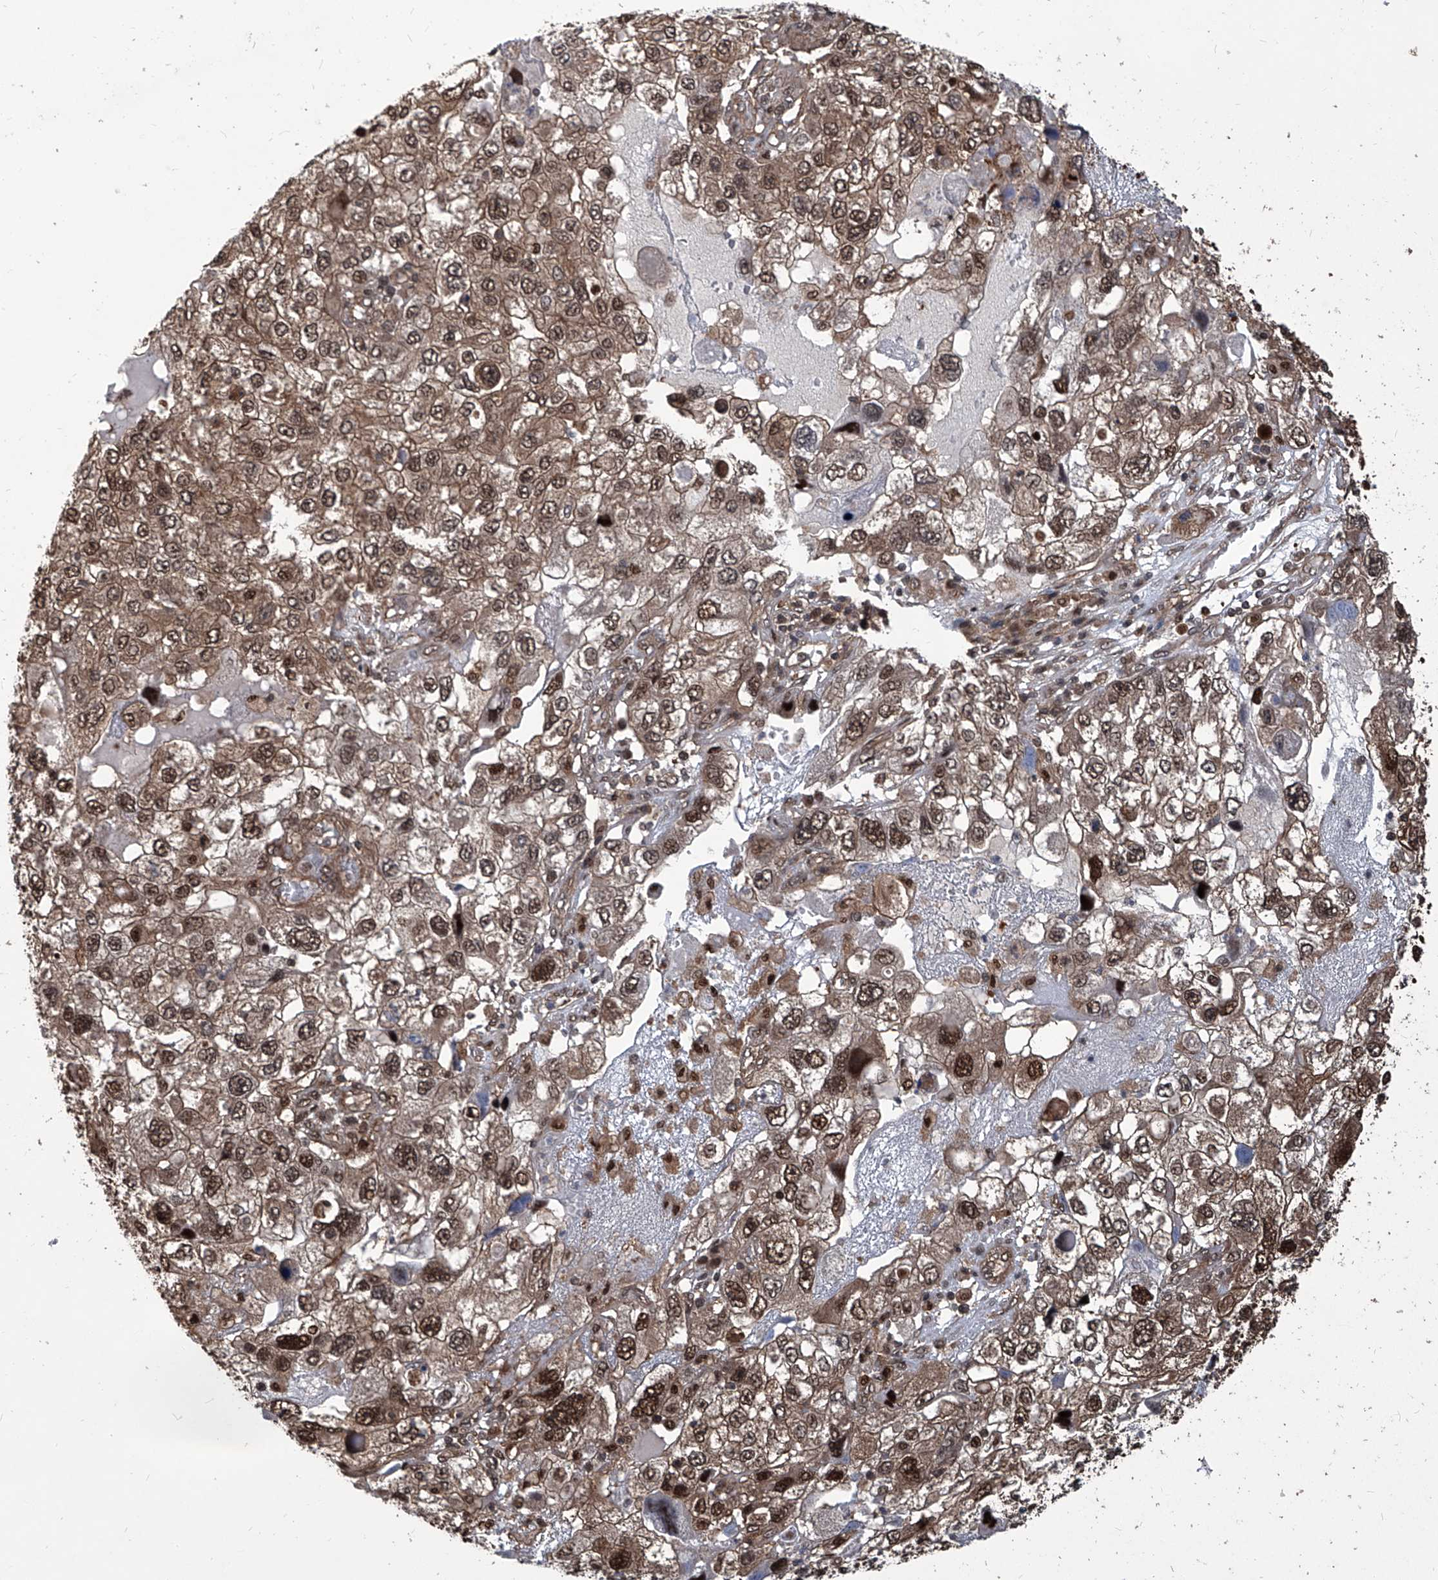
{"staining": {"intensity": "strong", "quantity": ">75%", "location": "cytoplasmic/membranous,nuclear"}, "tissue": "endometrial cancer", "cell_type": "Tumor cells", "image_type": "cancer", "snomed": [{"axis": "morphology", "description": "Adenocarcinoma, NOS"}, {"axis": "topography", "description": "Endometrium"}], "caption": "Immunohistochemistry staining of adenocarcinoma (endometrial), which demonstrates high levels of strong cytoplasmic/membranous and nuclear staining in about >75% of tumor cells indicating strong cytoplasmic/membranous and nuclear protein staining. The staining was performed using DAB (3,3'-diaminobenzidine) (brown) for protein detection and nuclei were counterstained in hematoxylin (blue).", "gene": "PSMB1", "patient": {"sex": "female", "age": 49}}